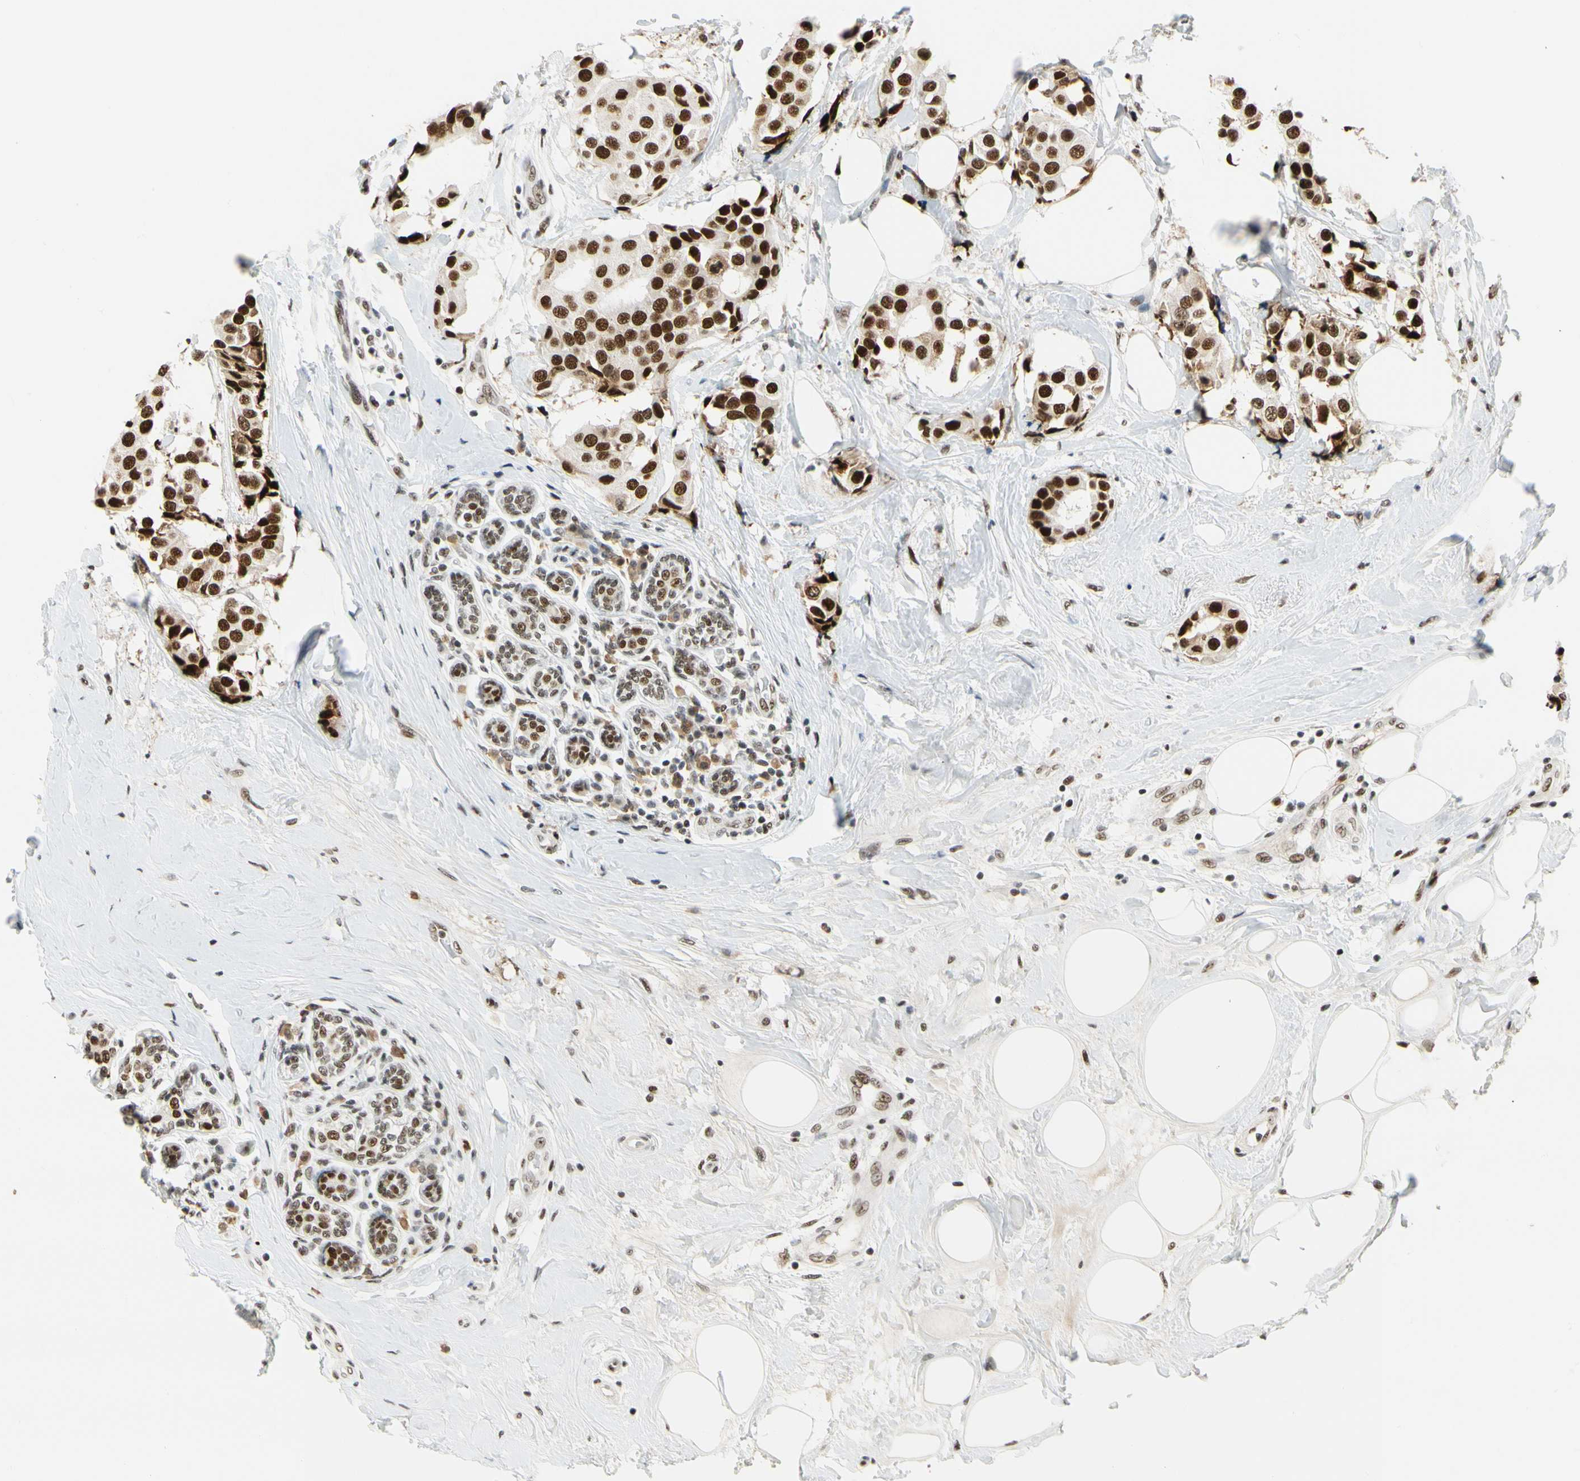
{"staining": {"intensity": "strong", "quantity": ">75%", "location": "nuclear"}, "tissue": "breast cancer", "cell_type": "Tumor cells", "image_type": "cancer", "snomed": [{"axis": "morphology", "description": "Normal tissue, NOS"}, {"axis": "morphology", "description": "Duct carcinoma"}, {"axis": "topography", "description": "Breast"}], "caption": "Protein analysis of breast cancer (invasive ductal carcinoma) tissue exhibits strong nuclear expression in approximately >75% of tumor cells.", "gene": "ZSCAN16", "patient": {"sex": "female", "age": 39}}